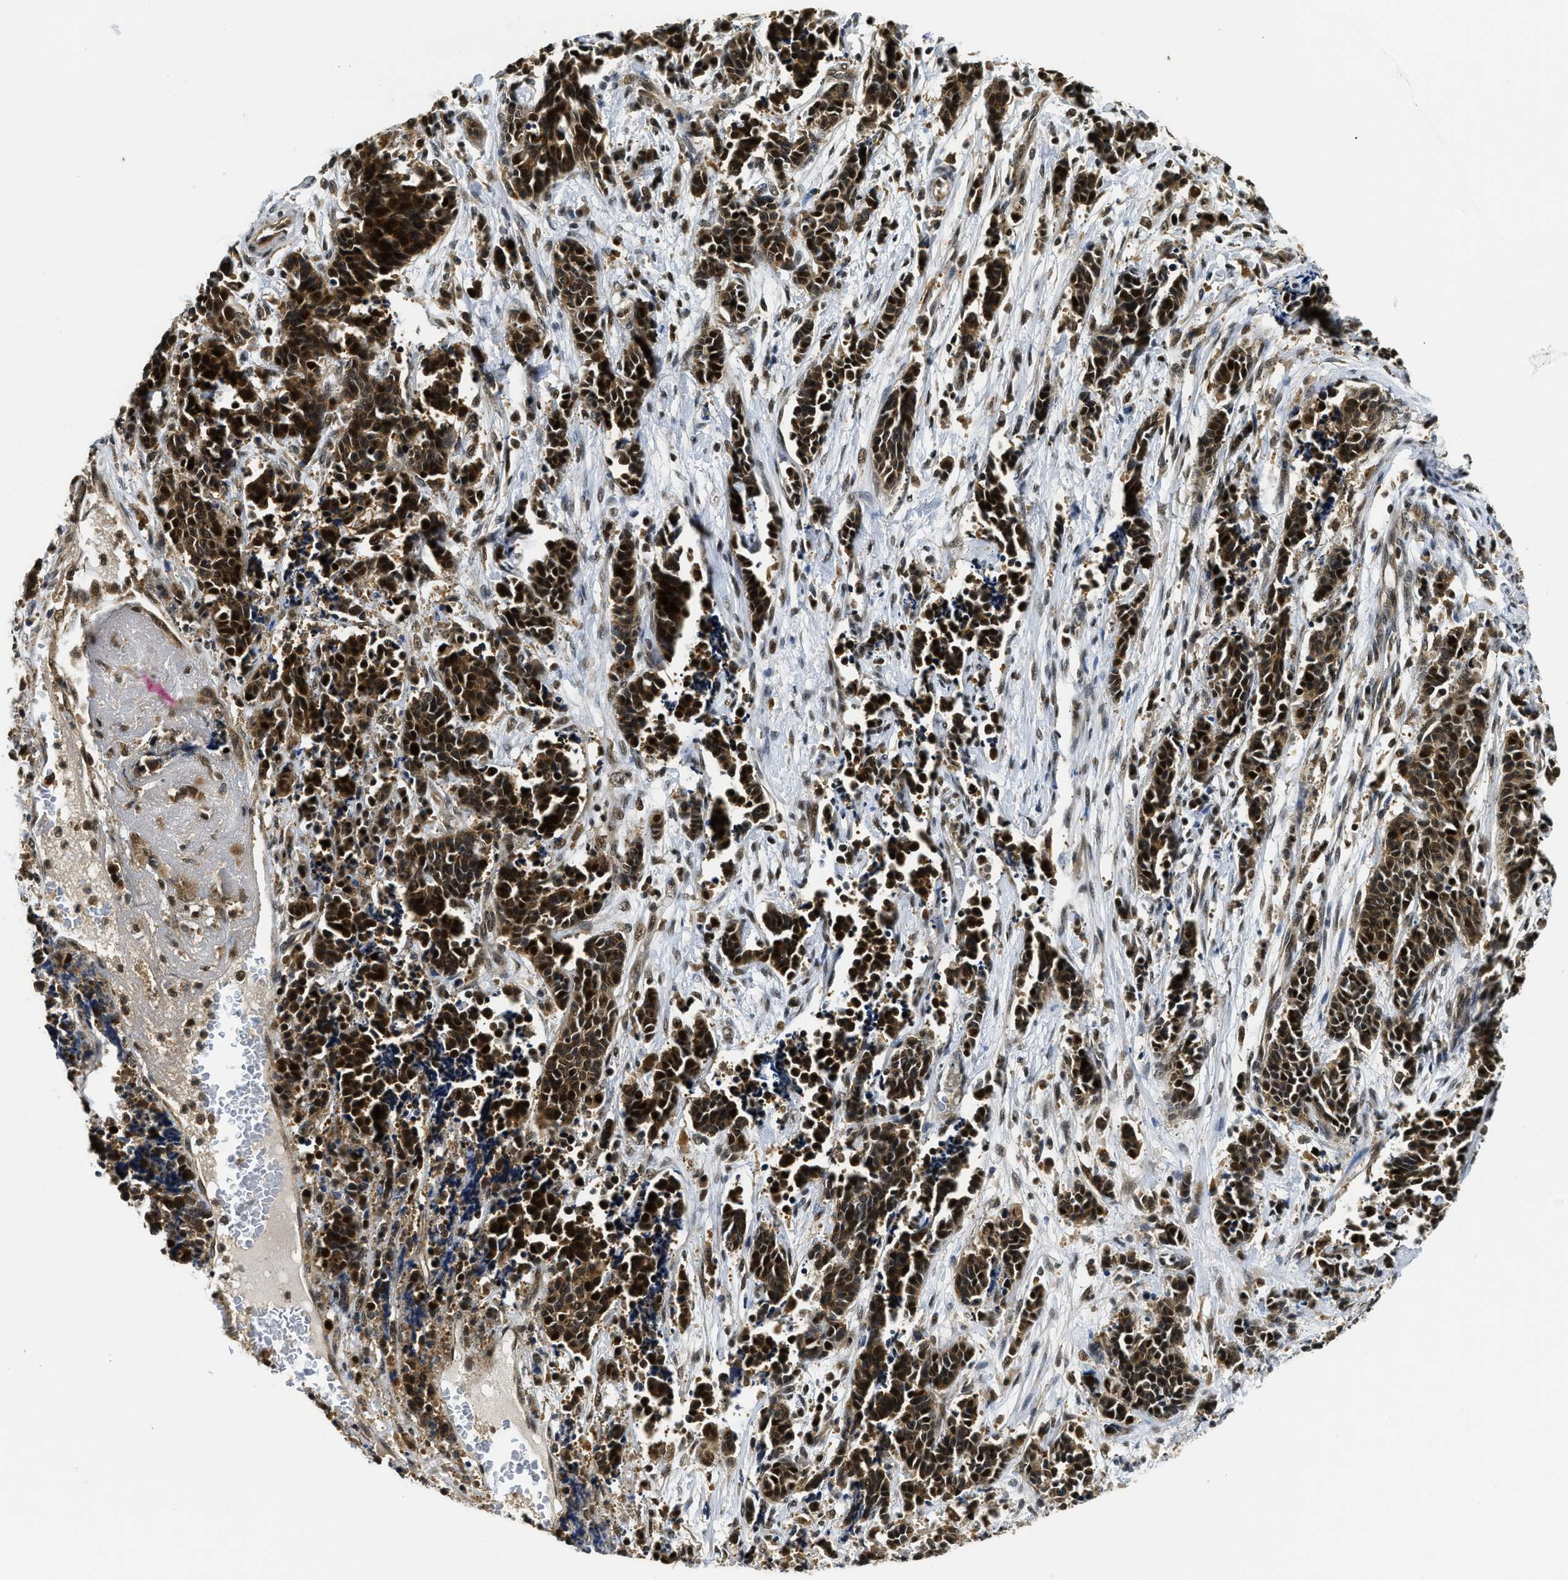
{"staining": {"intensity": "strong", "quantity": ">75%", "location": "cytoplasmic/membranous,nuclear"}, "tissue": "cervical cancer", "cell_type": "Tumor cells", "image_type": "cancer", "snomed": [{"axis": "morphology", "description": "Squamous cell carcinoma, NOS"}, {"axis": "topography", "description": "Cervix"}], "caption": "IHC of cervical cancer (squamous cell carcinoma) reveals high levels of strong cytoplasmic/membranous and nuclear expression in about >75% of tumor cells.", "gene": "ADSL", "patient": {"sex": "female", "age": 35}}